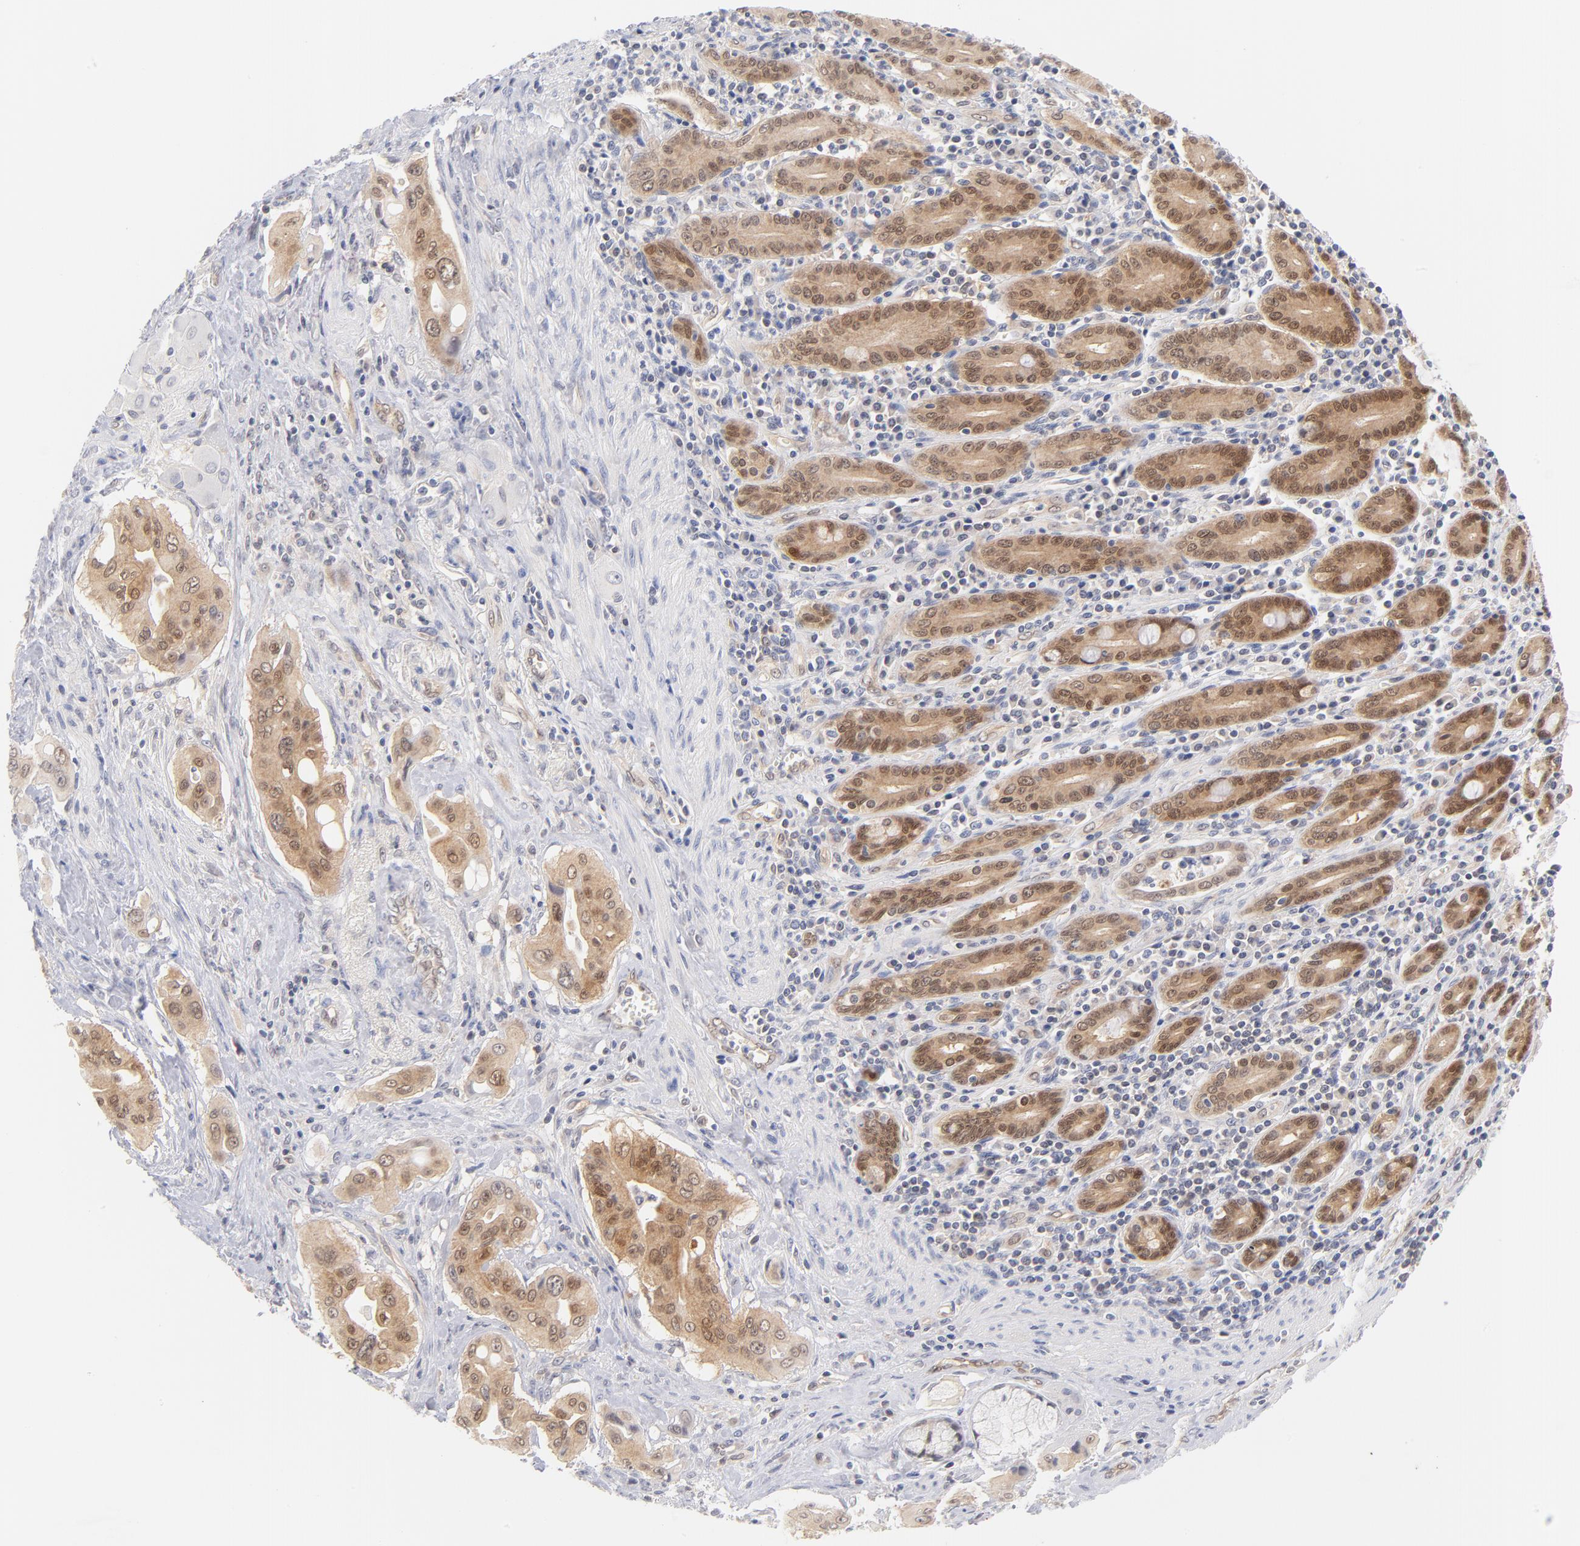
{"staining": {"intensity": "weak", "quantity": ">75%", "location": "cytoplasmic/membranous,nuclear"}, "tissue": "pancreatic cancer", "cell_type": "Tumor cells", "image_type": "cancer", "snomed": [{"axis": "morphology", "description": "Adenocarcinoma, NOS"}, {"axis": "topography", "description": "Pancreas"}], "caption": "Weak cytoplasmic/membranous and nuclear protein positivity is seen in about >75% of tumor cells in pancreatic cancer (adenocarcinoma).", "gene": "CASP6", "patient": {"sex": "male", "age": 77}}